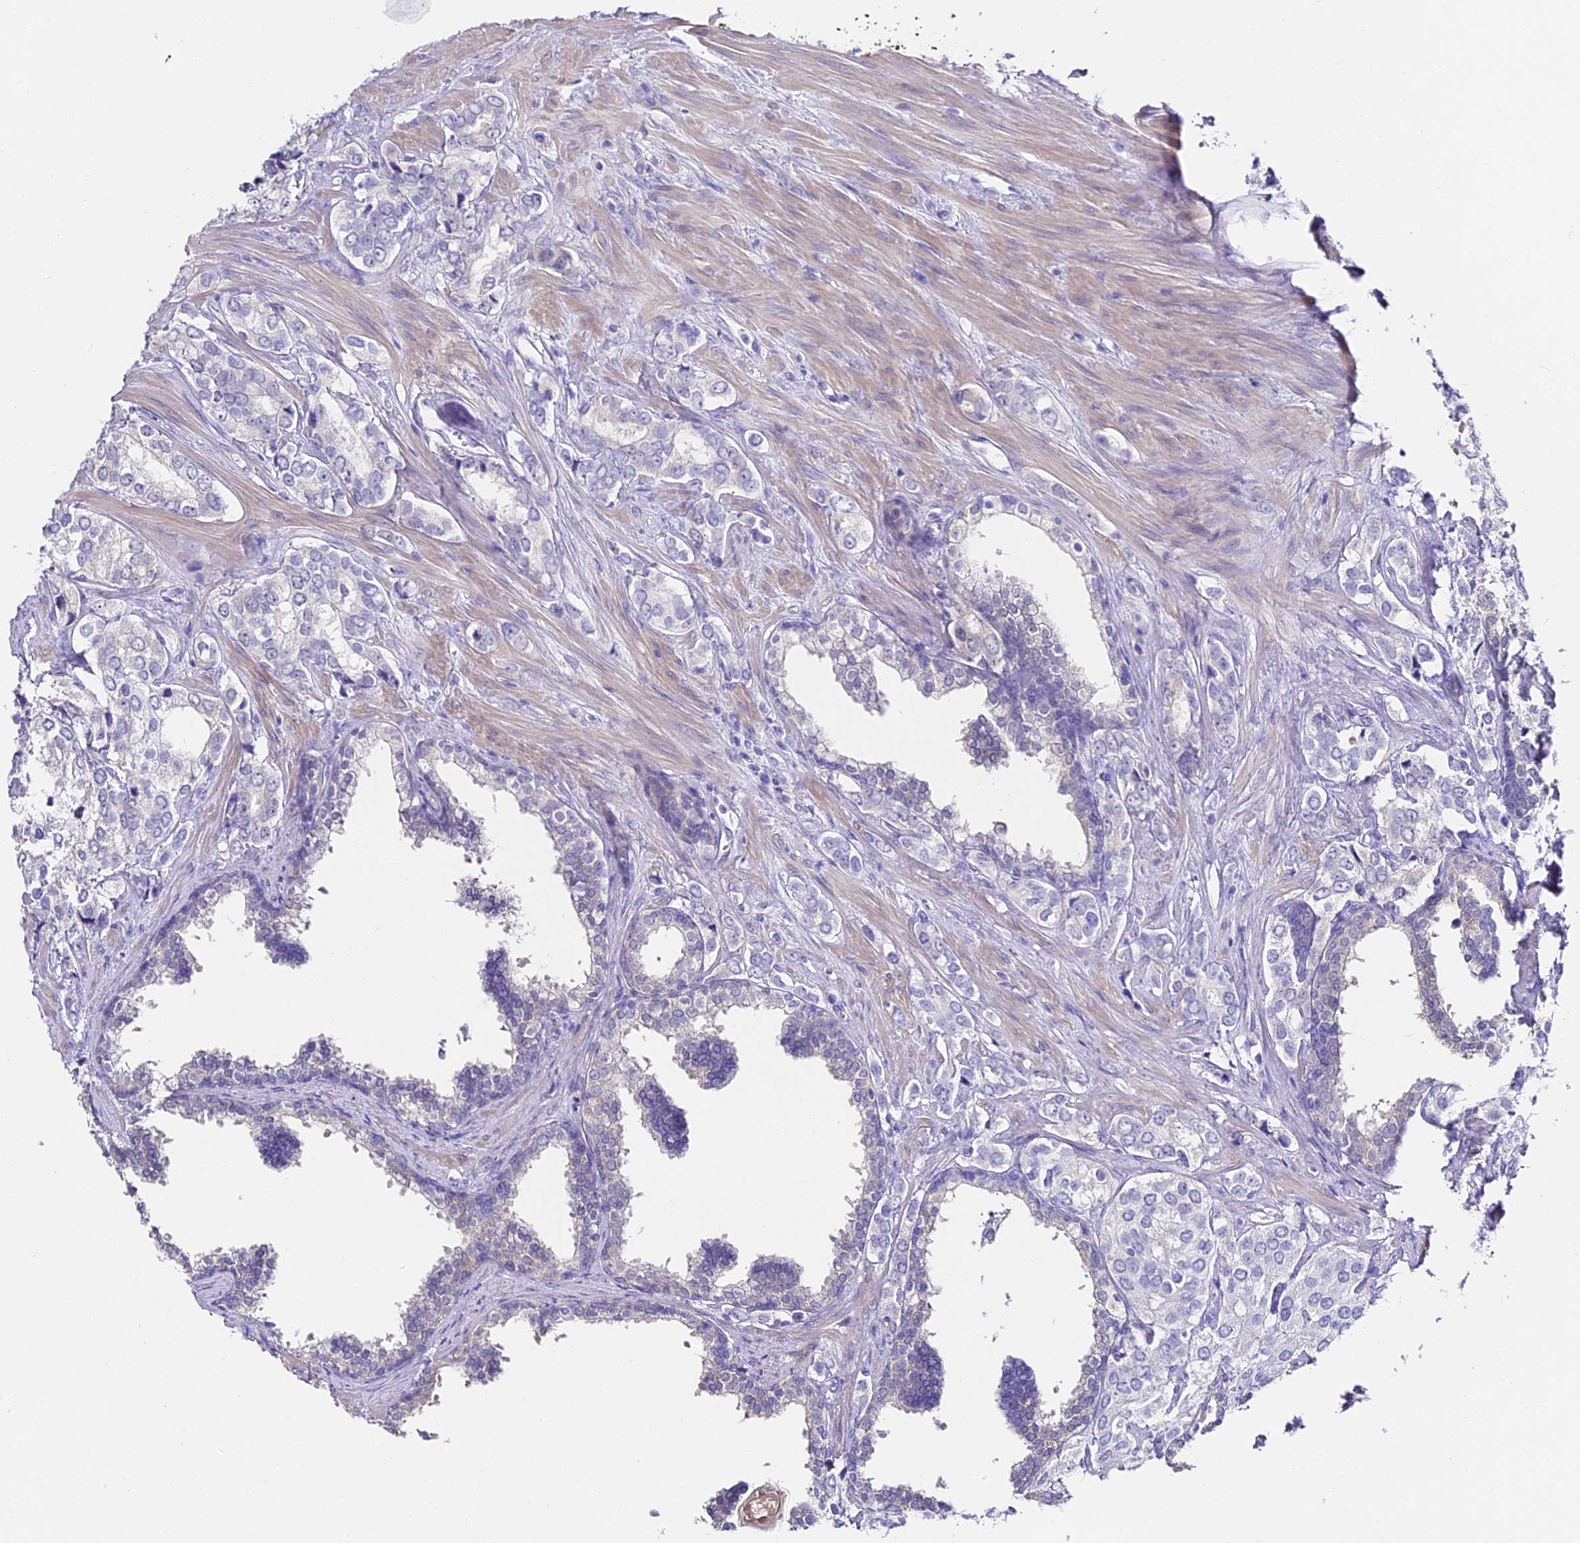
{"staining": {"intensity": "negative", "quantity": "none", "location": "none"}, "tissue": "prostate cancer", "cell_type": "Tumor cells", "image_type": "cancer", "snomed": [{"axis": "morphology", "description": "Adenocarcinoma, High grade"}, {"axis": "topography", "description": "Prostate"}], "caption": "High magnification brightfield microscopy of adenocarcinoma (high-grade) (prostate) stained with DAB (3,3'-diaminobenzidine) (brown) and counterstained with hematoxylin (blue): tumor cells show no significant staining.", "gene": "ABHD14A-ACY1", "patient": {"sex": "male", "age": 66}}